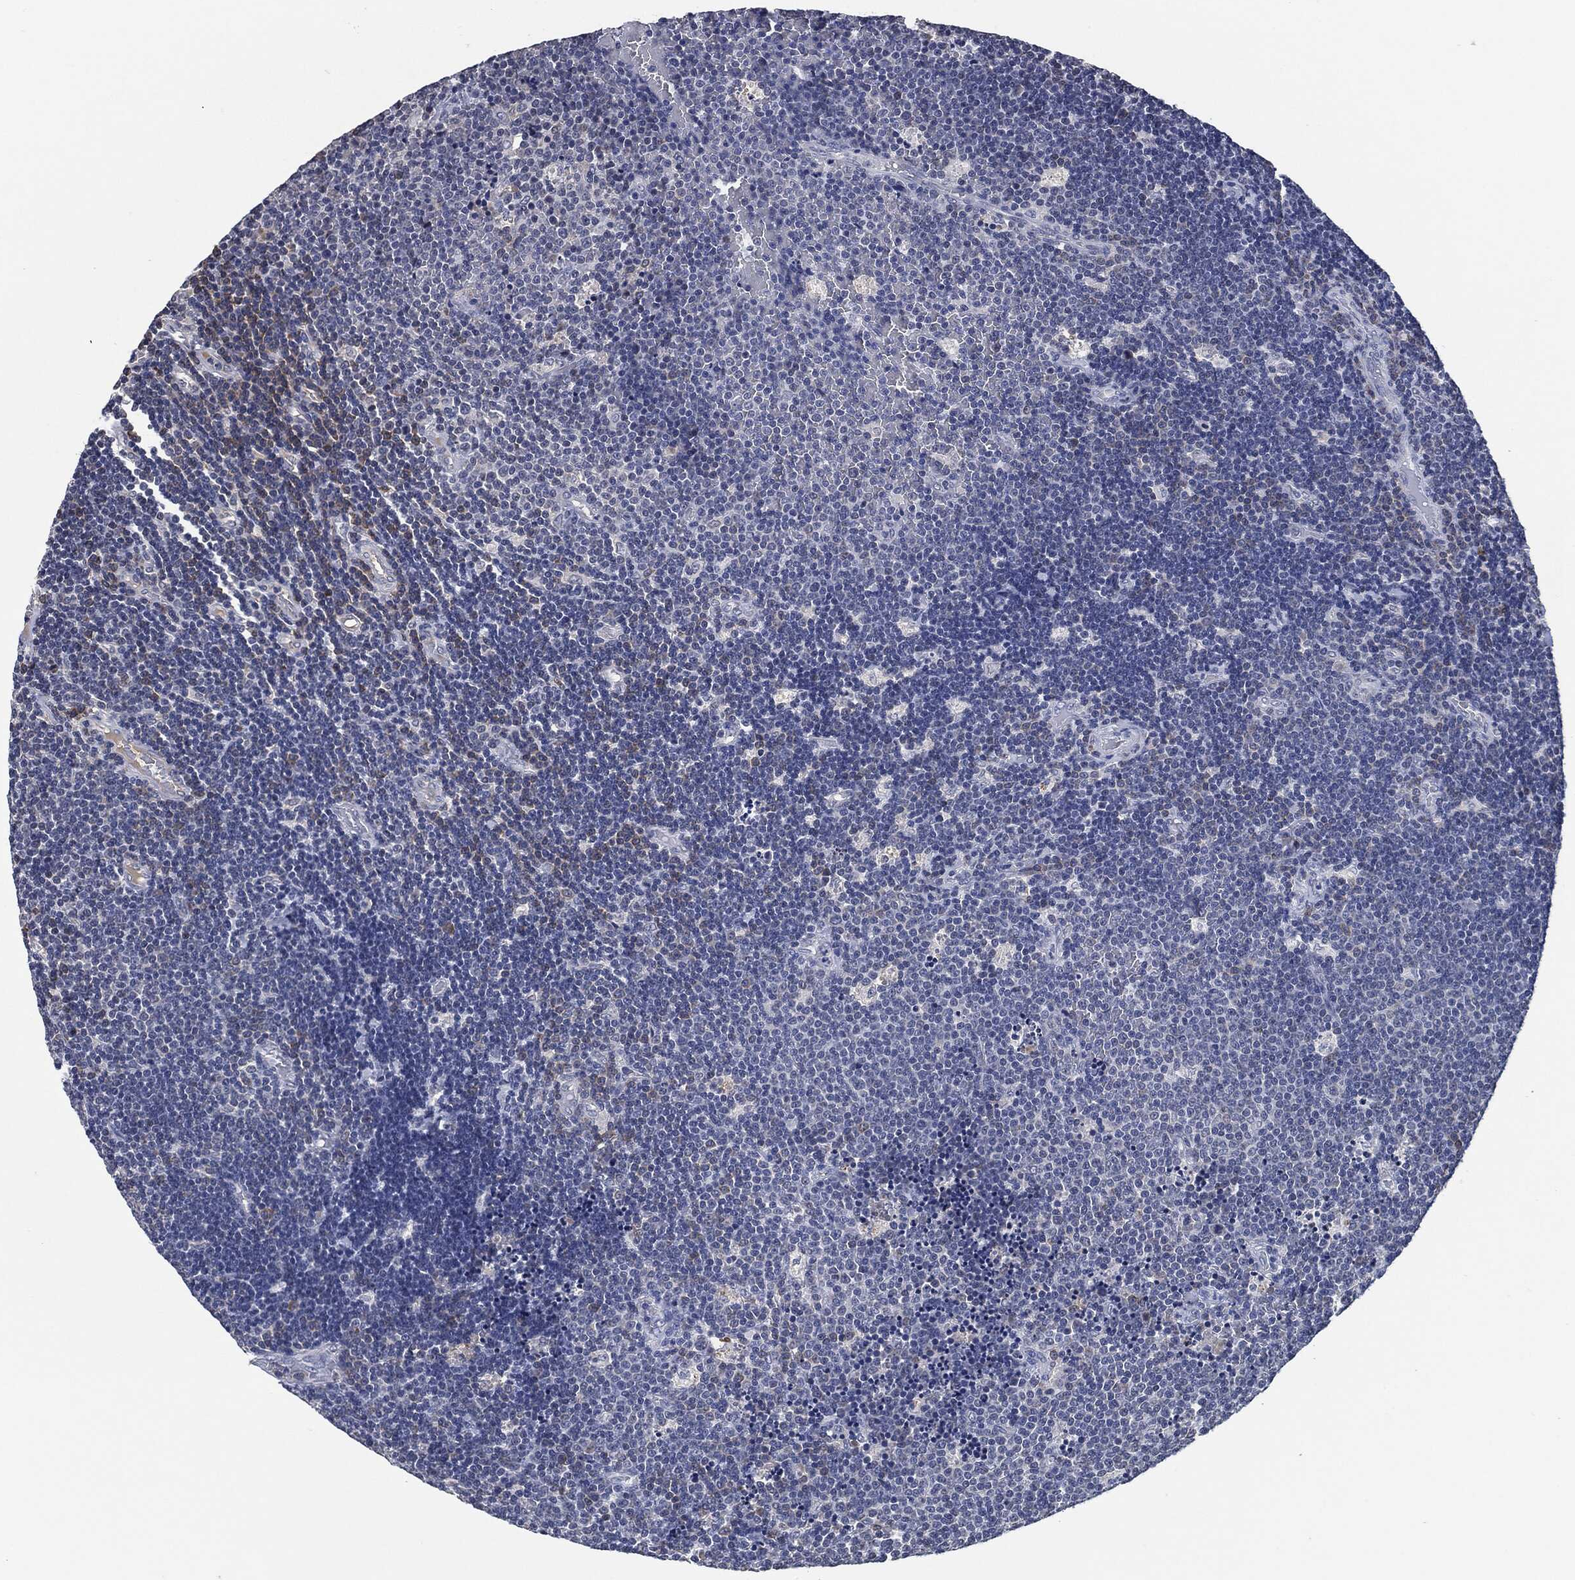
{"staining": {"intensity": "moderate", "quantity": "<25%", "location": "cytoplasmic/membranous"}, "tissue": "lymphoma", "cell_type": "Tumor cells", "image_type": "cancer", "snomed": [{"axis": "morphology", "description": "Malignant lymphoma, non-Hodgkin's type, Low grade"}, {"axis": "topography", "description": "Brain"}], "caption": "The immunohistochemical stain shows moderate cytoplasmic/membranous positivity in tumor cells of low-grade malignant lymphoma, non-Hodgkin's type tissue. (Stains: DAB (3,3'-diaminobenzidine) in brown, nuclei in blue, Microscopy: brightfield microscopy at high magnification).", "gene": "IL2RG", "patient": {"sex": "female", "age": 66}}